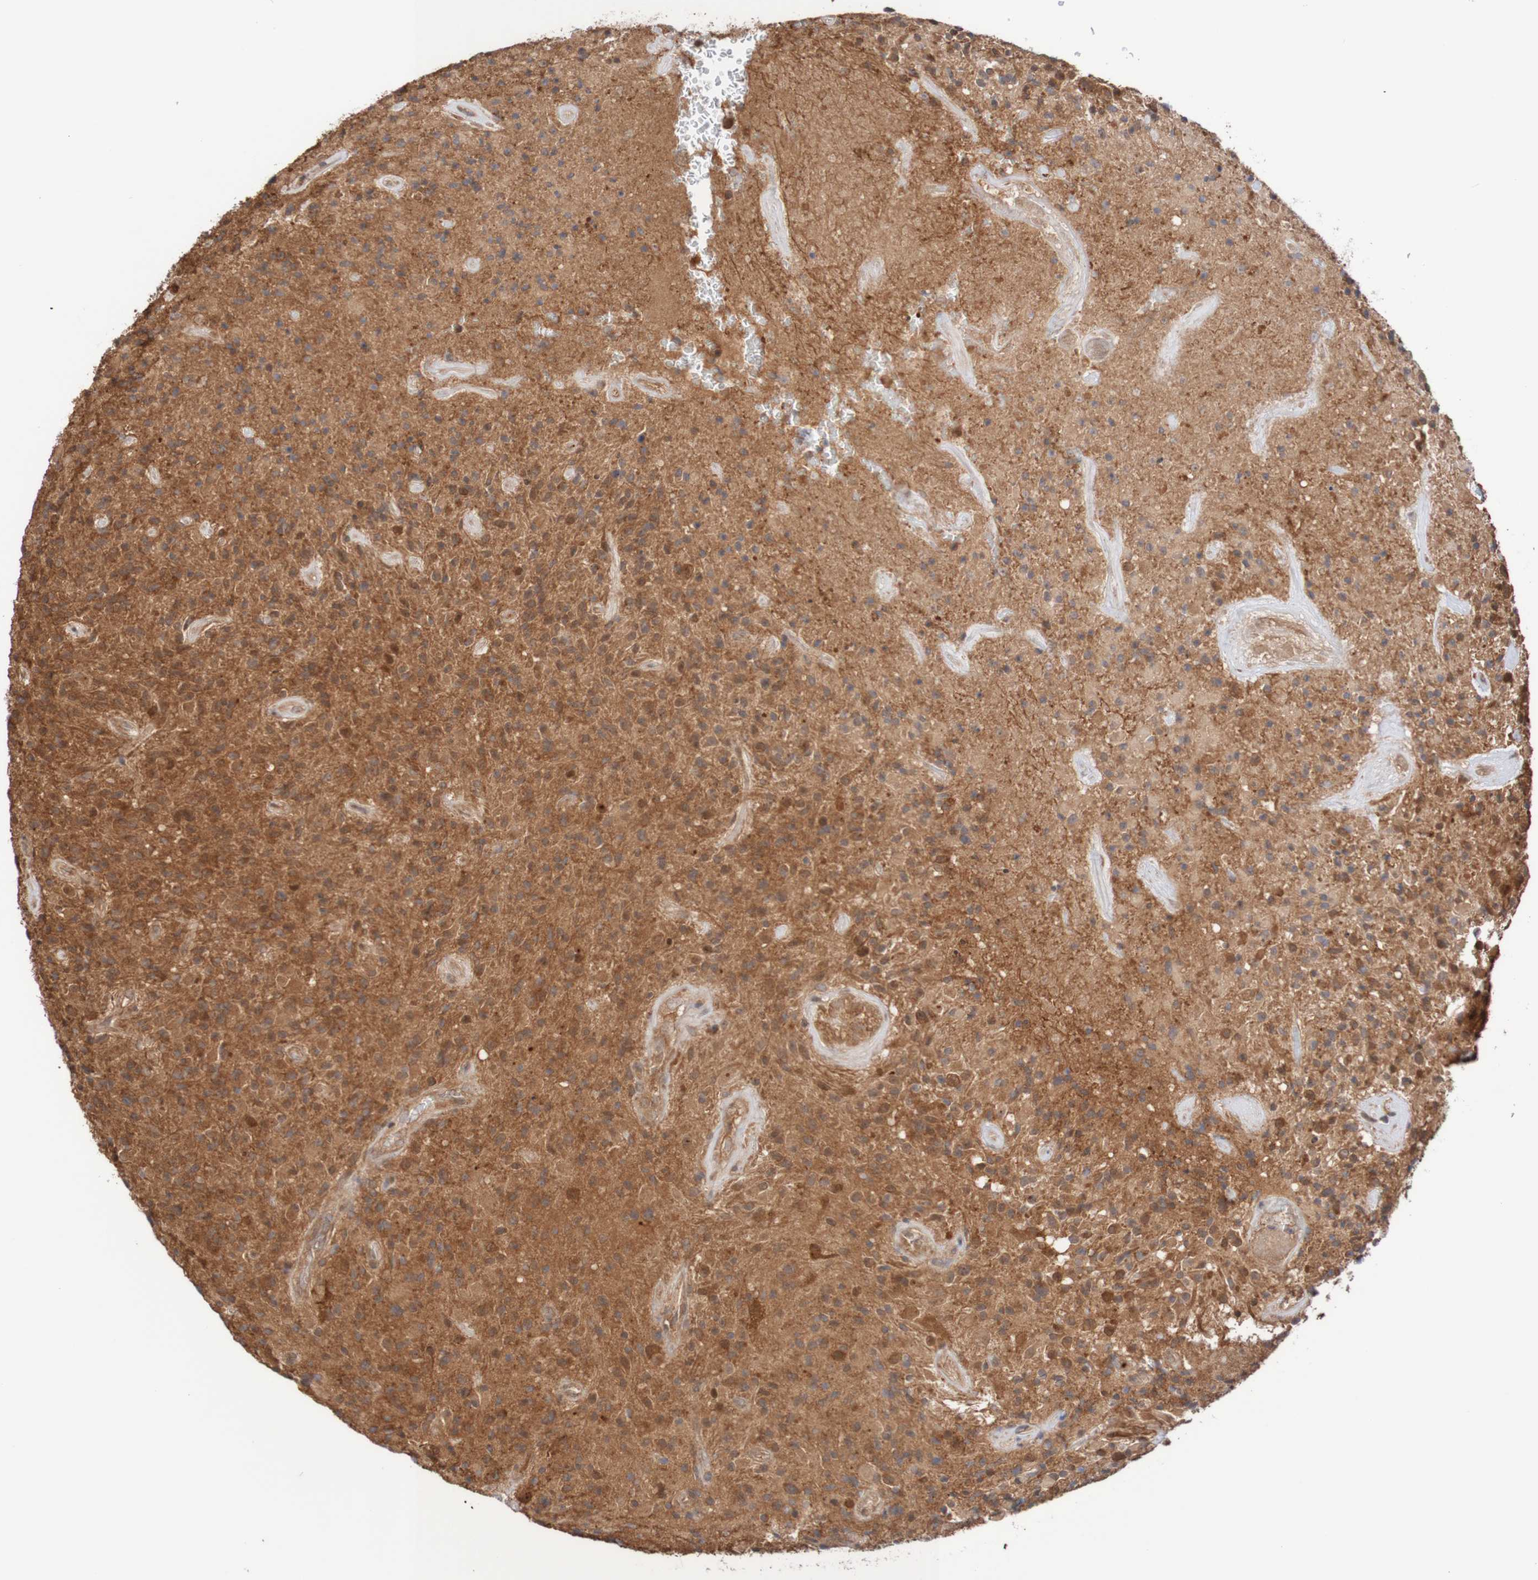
{"staining": {"intensity": "moderate", "quantity": "25%-75%", "location": "cytoplasmic/membranous"}, "tissue": "glioma", "cell_type": "Tumor cells", "image_type": "cancer", "snomed": [{"axis": "morphology", "description": "Glioma, malignant, High grade"}, {"axis": "topography", "description": "Brain"}], "caption": "An immunohistochemistry (IHC) image of neoplastic tissue is shown. Protein staining in brown highlights moderate cytoplasmic/membranous positivity in glioma within tumor cells. The staining is performed using DAB (3,3'-diaminobenzidine) brown chromogen to label protein expression. The nuclei are counter-stained blue using hematoxylin.", "gene": "PHPT1", "patient": {"sex": "male", "age": 71}}